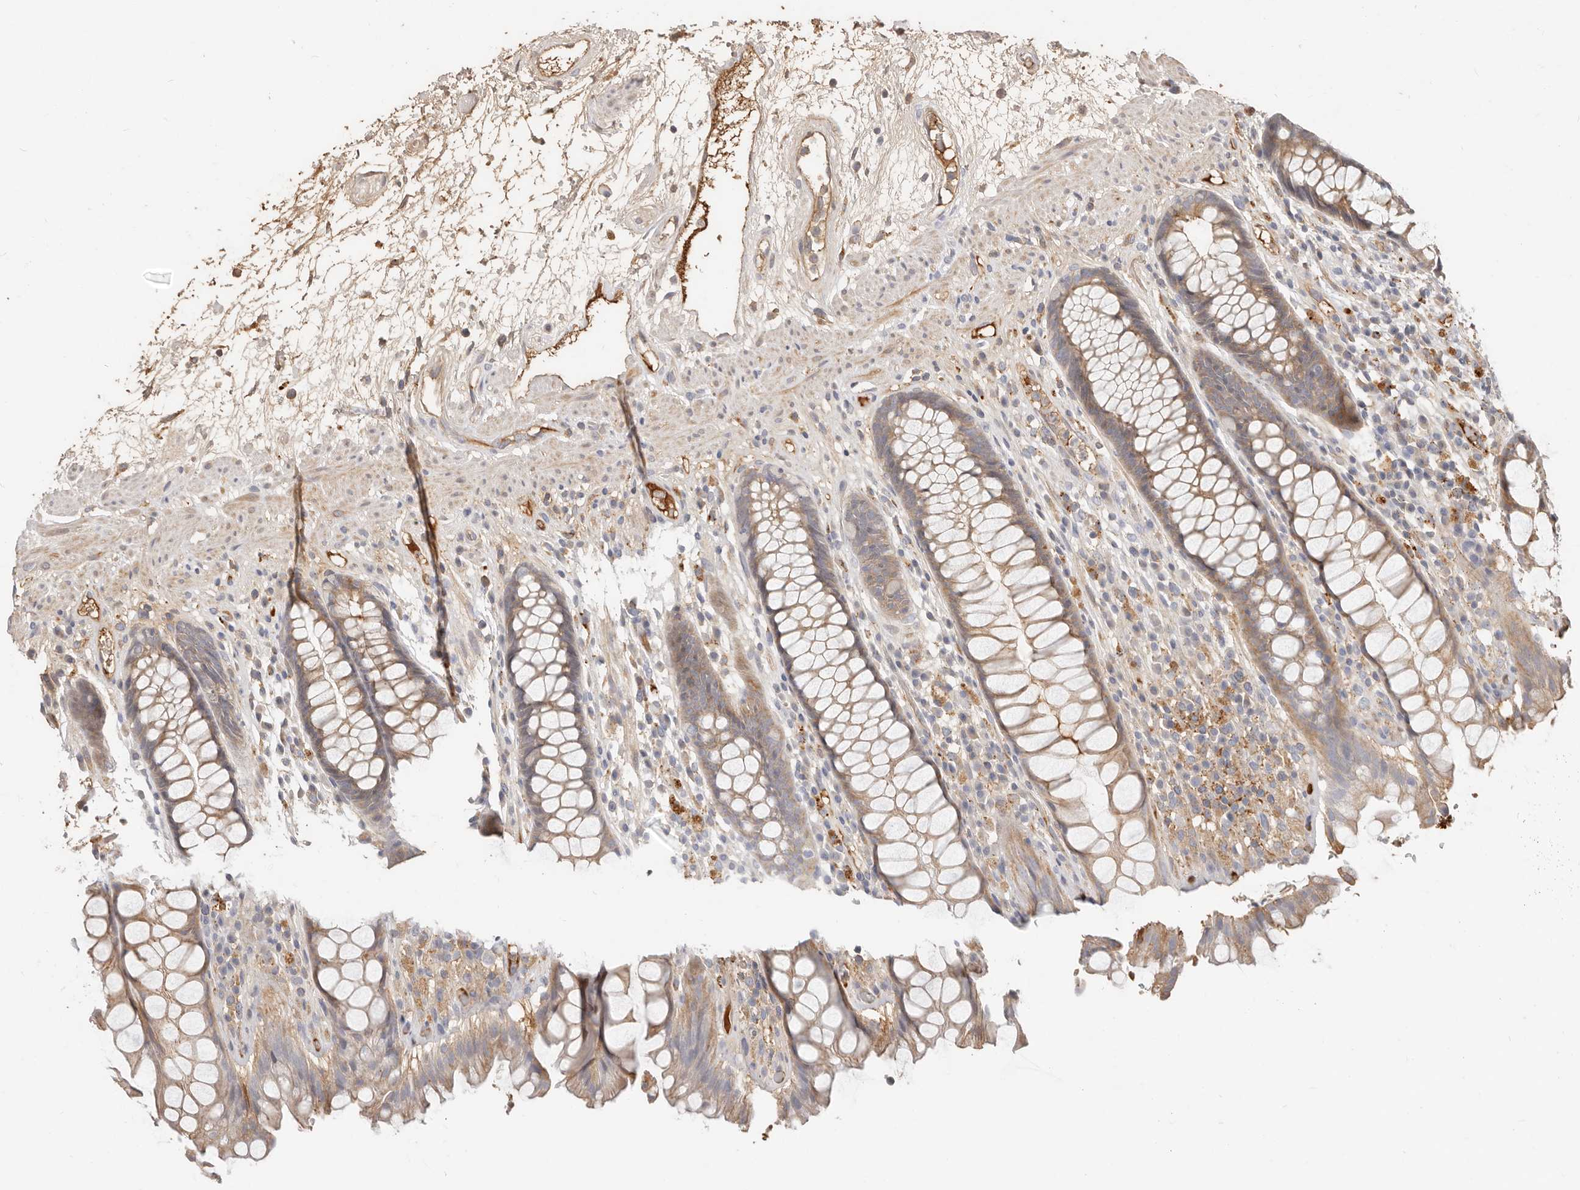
{"staining": {"intensity": "moderate", "quantity": ">75%", "location": "cytoplasmic/membranous"}, "tissue": "rectum", "cell_type": "Glandular cells", "image_type": "normal", "snomed": [{"axis": "morphology", "description": "Normal tissue, NOS"}, {"axis": "topography", "description": "Rectum"}], "caption": "Glandular cells demonstrate medium levels of moderate cytoplasmic/membranous positivity in approximately >75% of cells in benign human rectum. The protein is shown in brown color, while the nuclei are stained blue.", "gene": "MTFR2", "patient": {"sex": "male", "age": 64}}